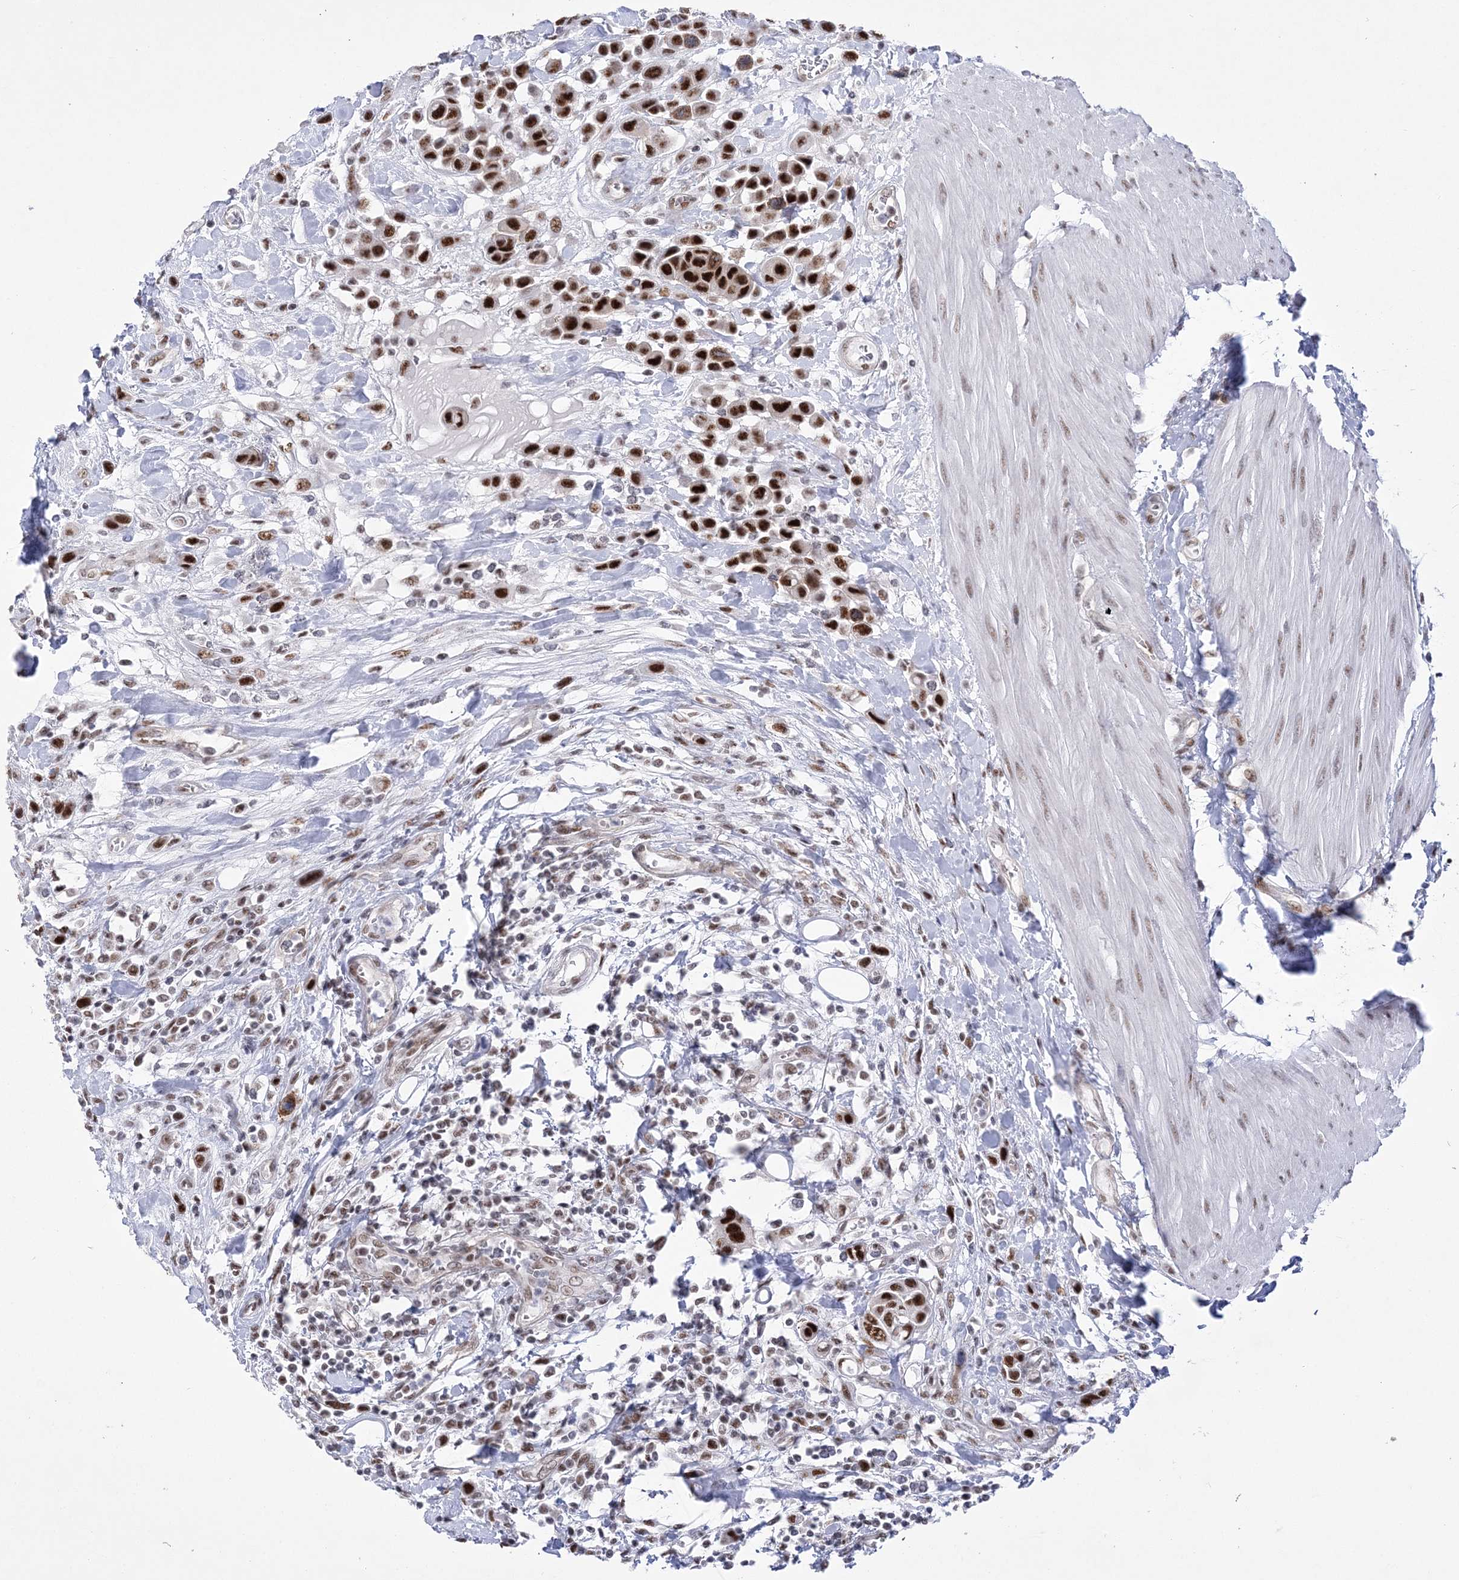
{"staining": {"intensity": "strong", "quantity": ">75%", "location": "nuclear"}, "tissue": "urothelial cancer", "cell_type": "Tumor cells", "image_type": "cancer", "snomed": [{"axis": "morphology", "description": "Urothelial carcinoma, High grade"}, {"axis": "topography", "description": "Urinary bladder"}], "caption": "Protein staining demonstrates strong nuclear positivity in approximately >75% of tumor cells in urothelial cancer.", "gene": "NSUN2", "patient": {"sex": "male", "age": 50}}